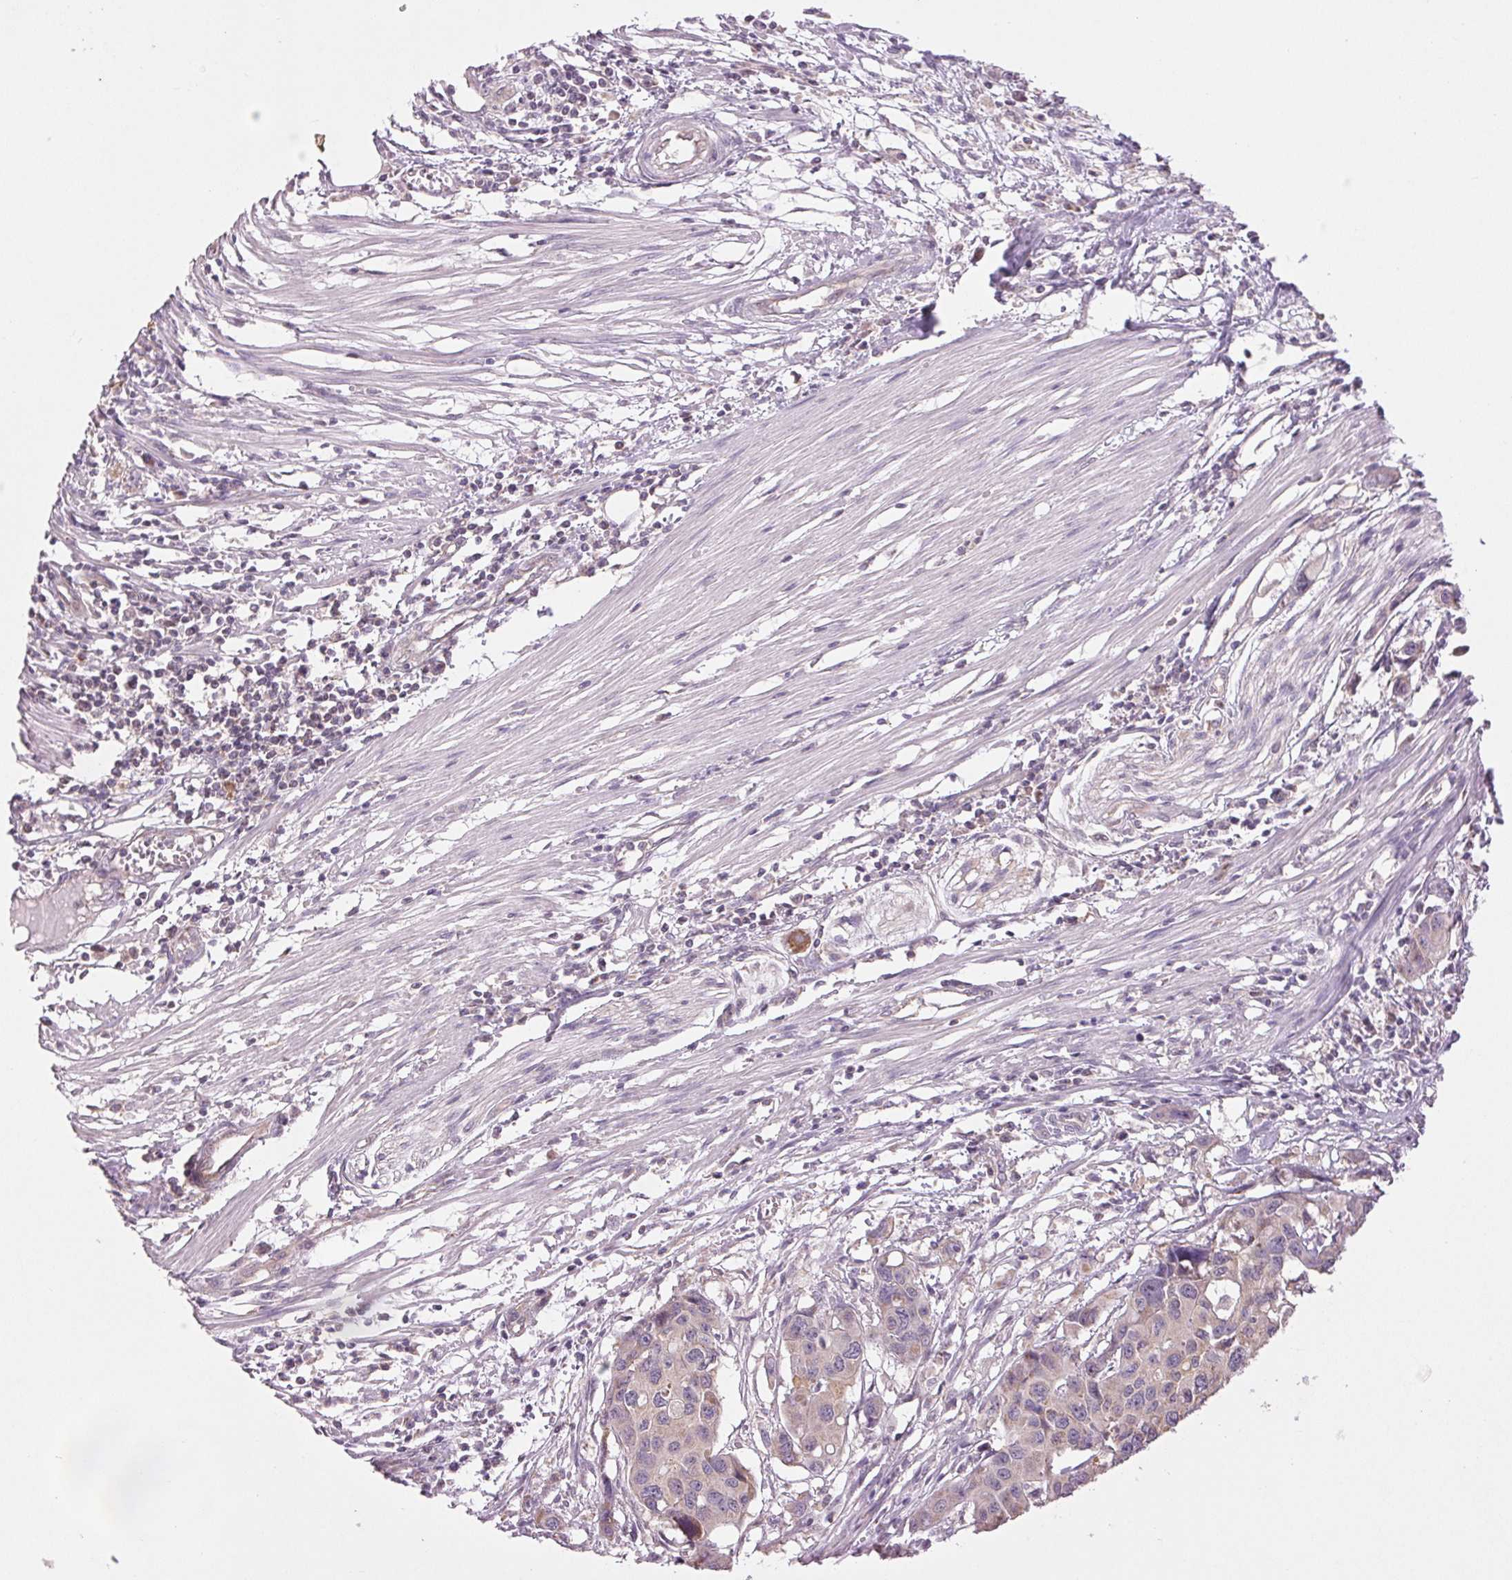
{"staining": {"intensity": "negative", "quantity": "none", "location": "none"}, "tissue": "colorectal cancer", "cell_type": "Tumor cells", "image_type": "cancer", "snomed": [{"axis": "morphology", "description": "Adenocarcinoma, NOS"}, {"axis": "topography", "description": "Colon"}], "caption": "Immunohistochemistry (IHC) photomicrograph of neoplastic tissue: human adenocarcinoma (colorectal) stained with DAB (3,3'-diaminobenzidine) shows no significant protein expression in tumor cells.", "gene": "MAP3K5", "patient": {"sex": "male", "age": 77}}